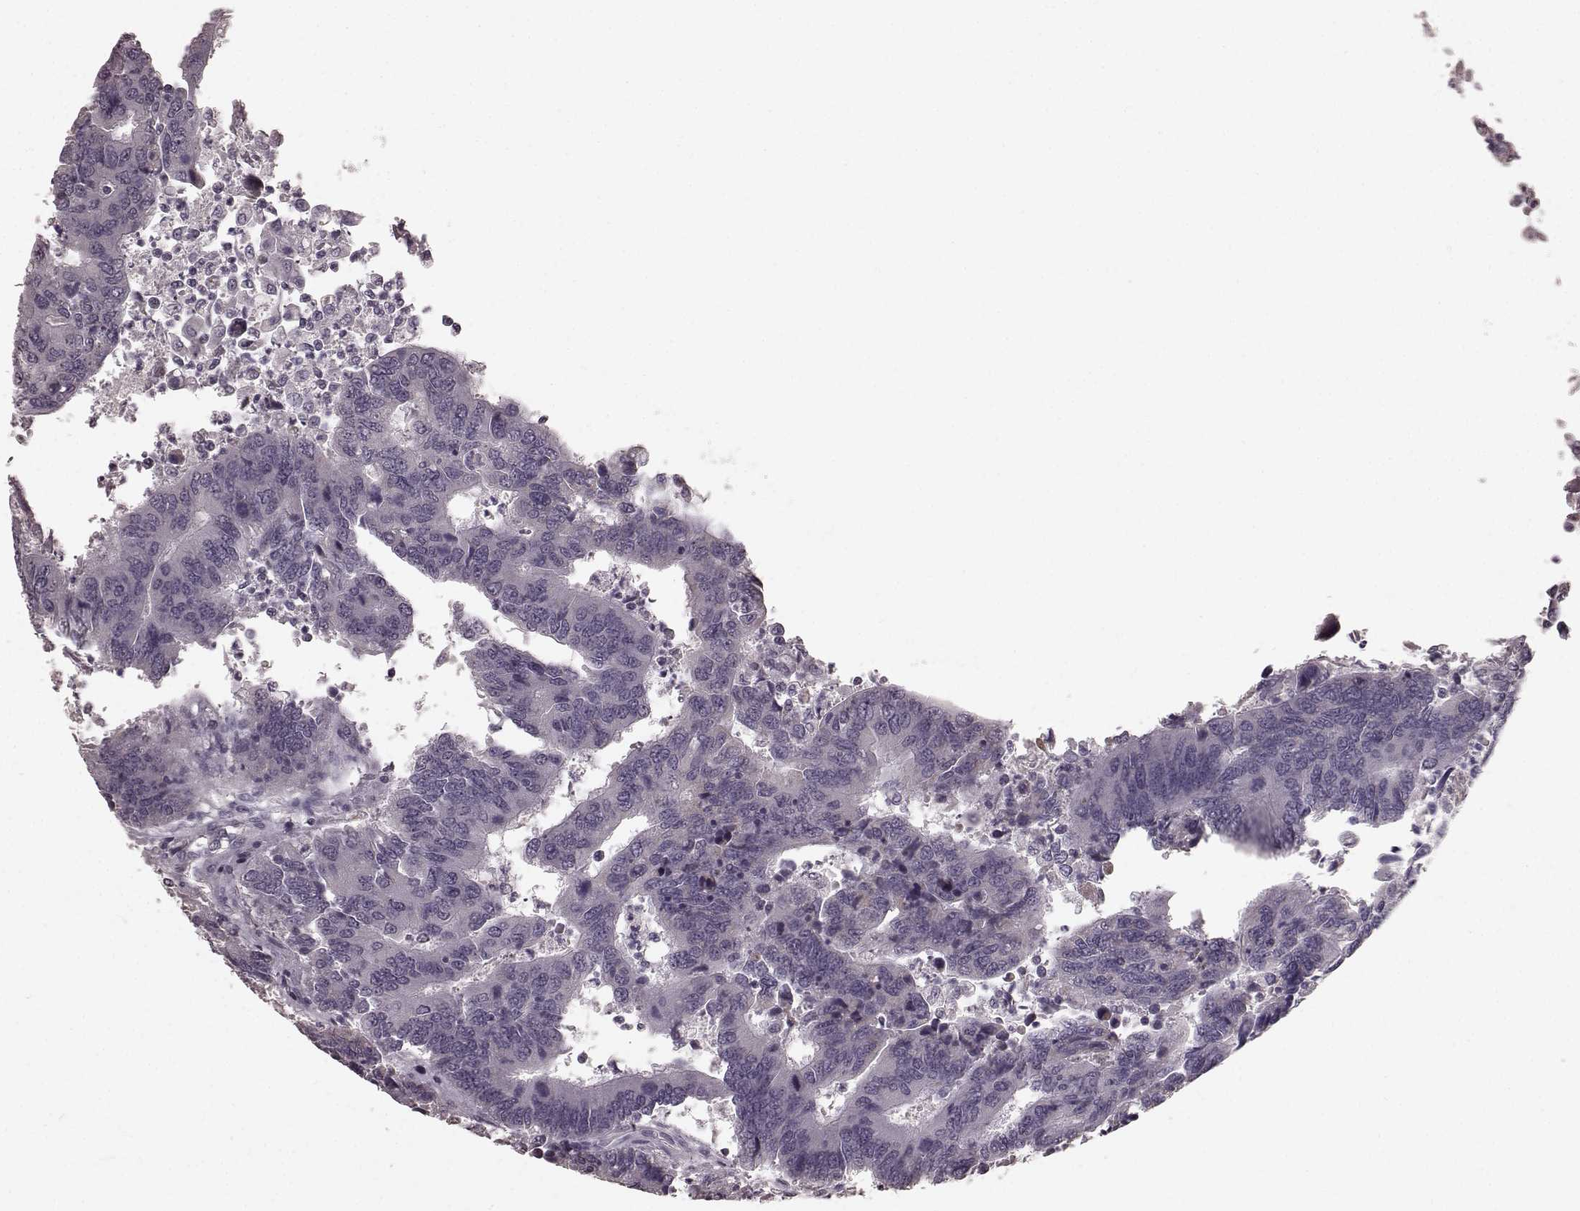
{"staining": {"intensity": "negative", "quantity": "none", "location": "none"}, "tissue": "colorectal cancer", "cell_type": "Tumor cells", "image_type": "cancer", "snomed": [{"axis": "morphology", "description": "Adenocarcinoma, NOS"}, {"axis": "topography", "description": "Colon"}], "caption": "An IHC image of colorectal cancer (adenocarcinoma) is shown. There is no staining in tumor cells of colorectal cancer (adenocarcinoma).", "gene": "CD28", "patient": {"sex": "female", "age": 67}}